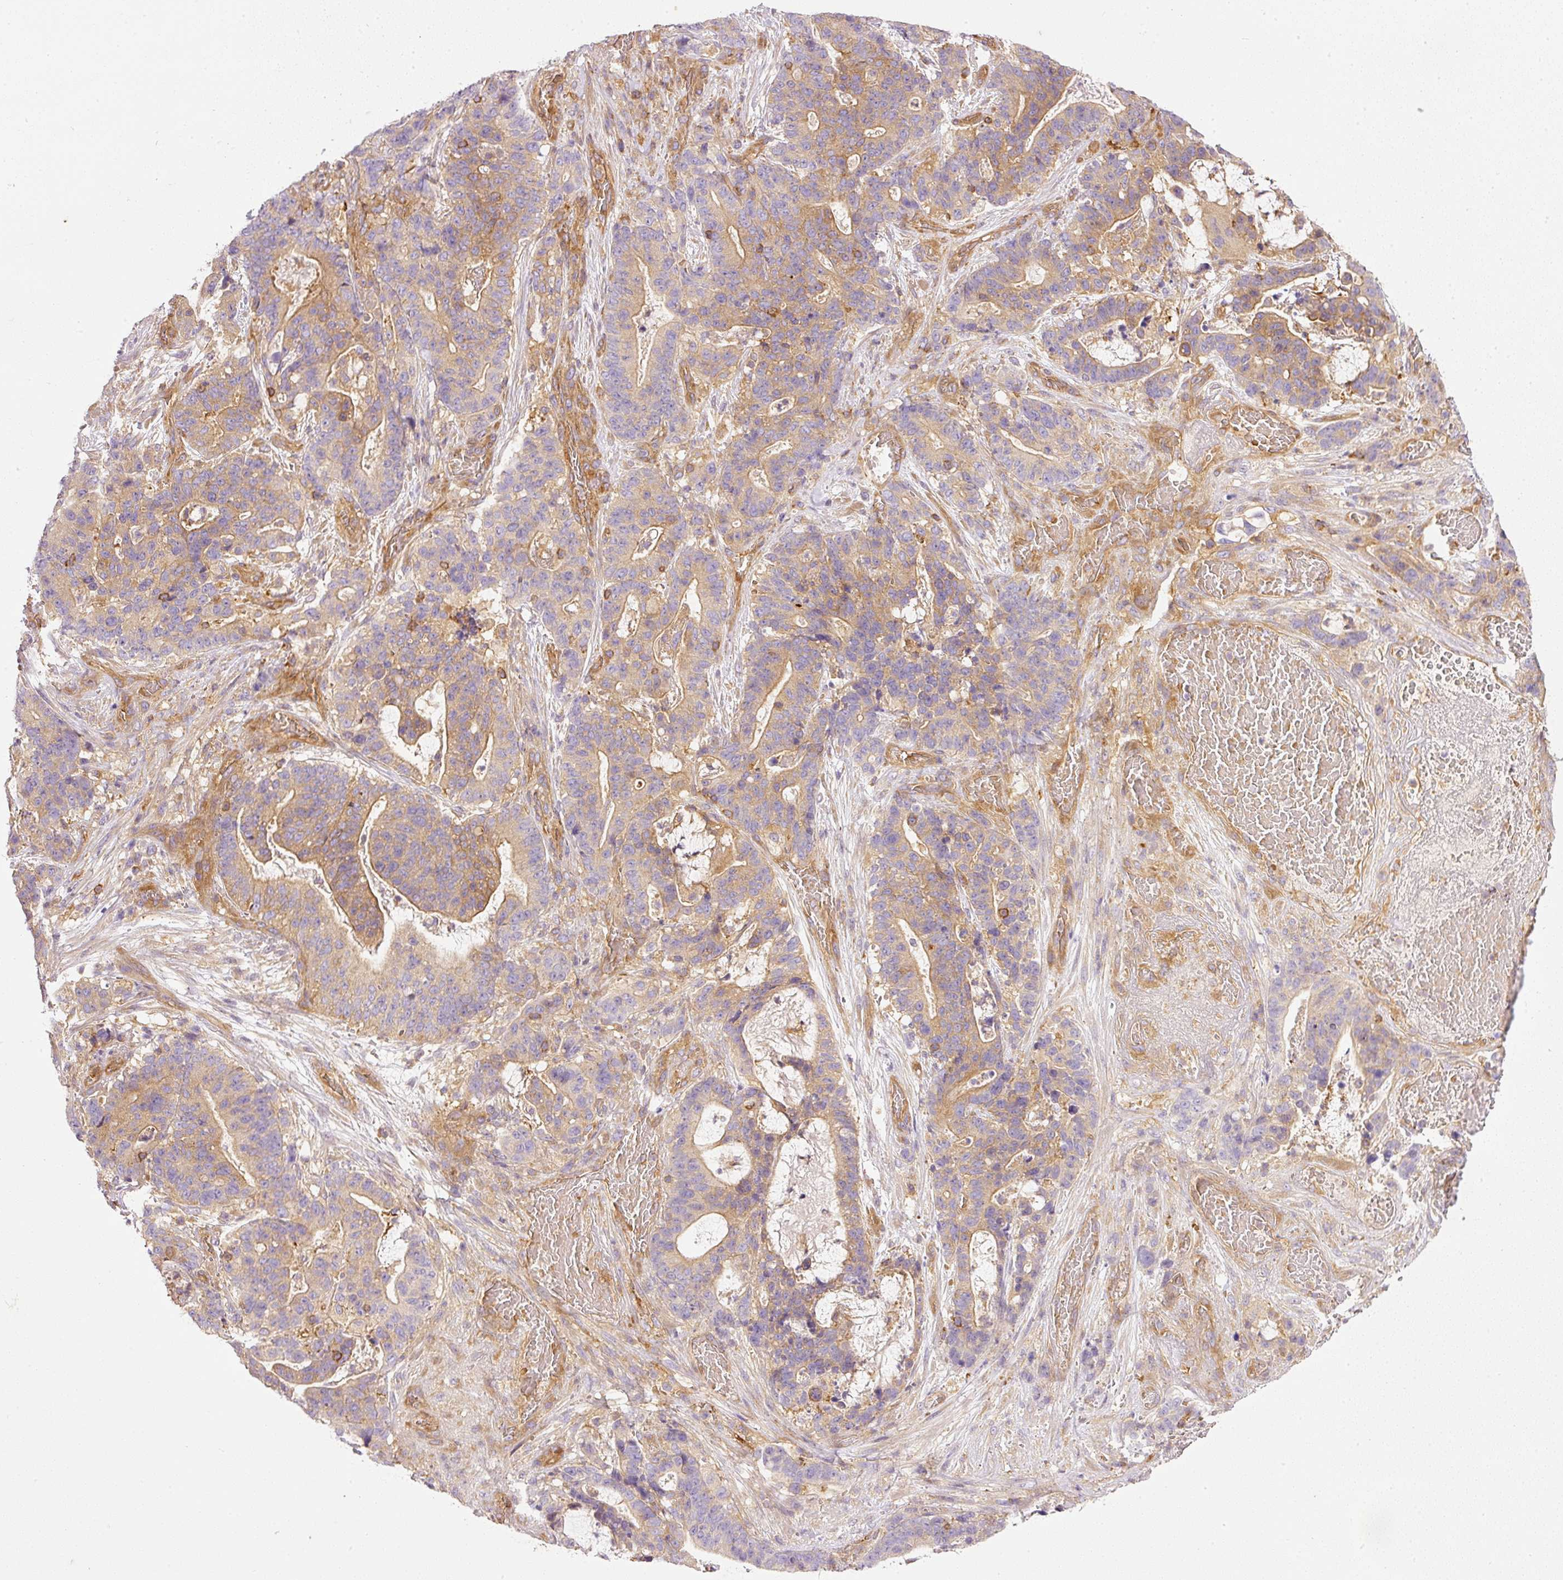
{"staining": {"intensity": "weak", "quantity": "25%-75%", "location": "cytoplasmic/membranous"}, "tissue": "stomach cancer", "cell_type": "Tumor cells", "image_type": "cancer", "snomed": [{"axis": "morphology", "description": "Normal tissue, NOS"}, {"axis": "morphology", "description": "Adenocarcinoma, NOS"}, {"axis": "topography", "description": "Stomach"}], "caption": "Immunohistochemistry (IHC) of stomach cancer displays low levels of weak cytoplasmic/membranous staining in approximately 25%-75% of tumor cells.", "gene": "TBC1D2B", "patient": {"sex": "female", "age": 64}}